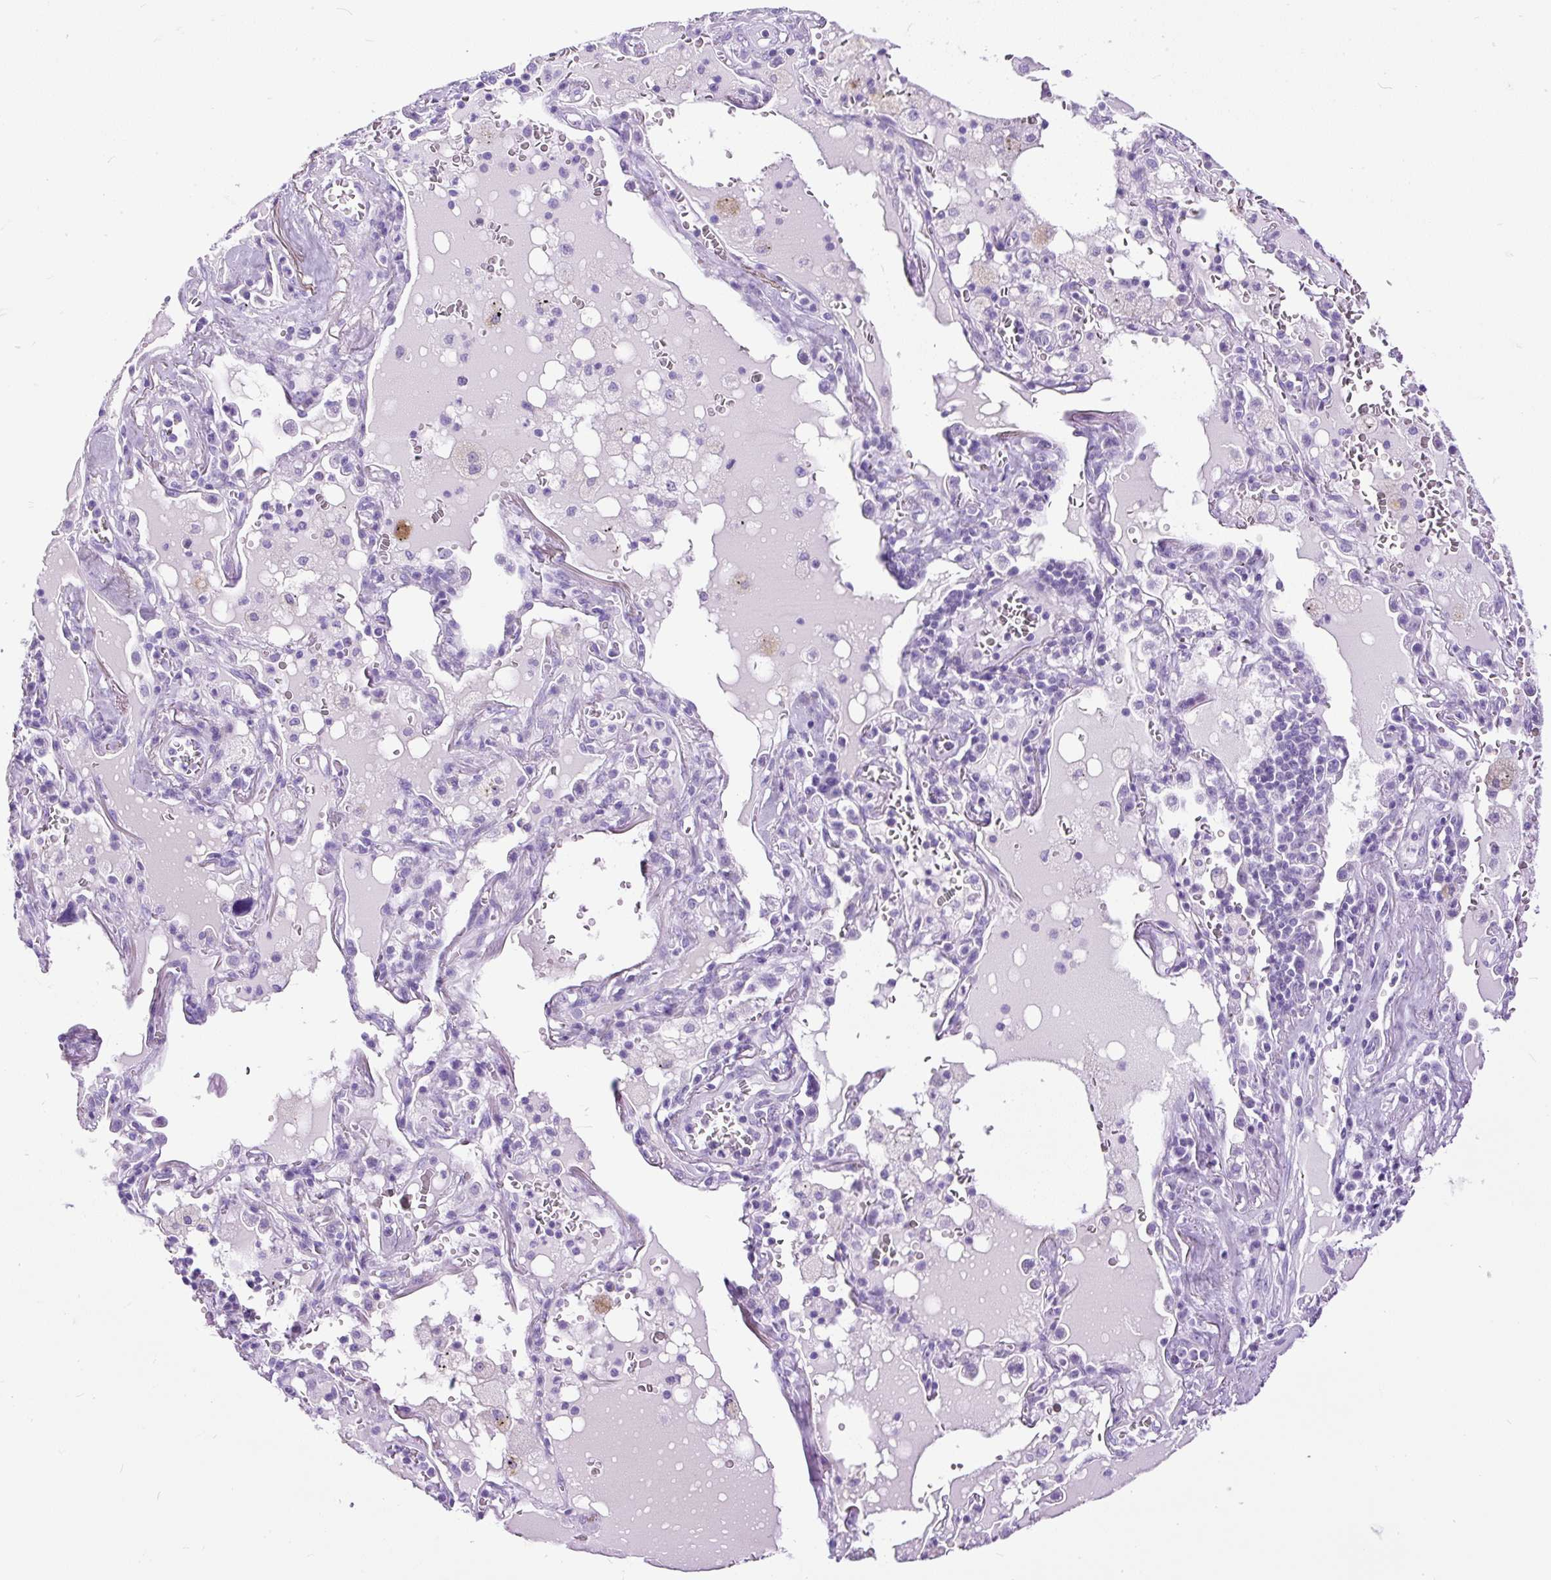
{"staining": {"intensity": "negative", "quantity": "none", "location": "none"}, "tissue": "lung cancer", "cell_type": "Tumor cells", "image_type": "cancer", "snomed": [{"axis": "morphology", "description": "Squamous cell carcinoma, NOS"}, {"axis": "topography", "description": "Lung"}], "caption": "Immunohistochemistry micrograph of lung squamous cell carcinoma stained for a protein (brown), which exhibits no positivity in tumor cells.", "gene": "PDIA2", "patient": {"sex": "female", "age": 66}}